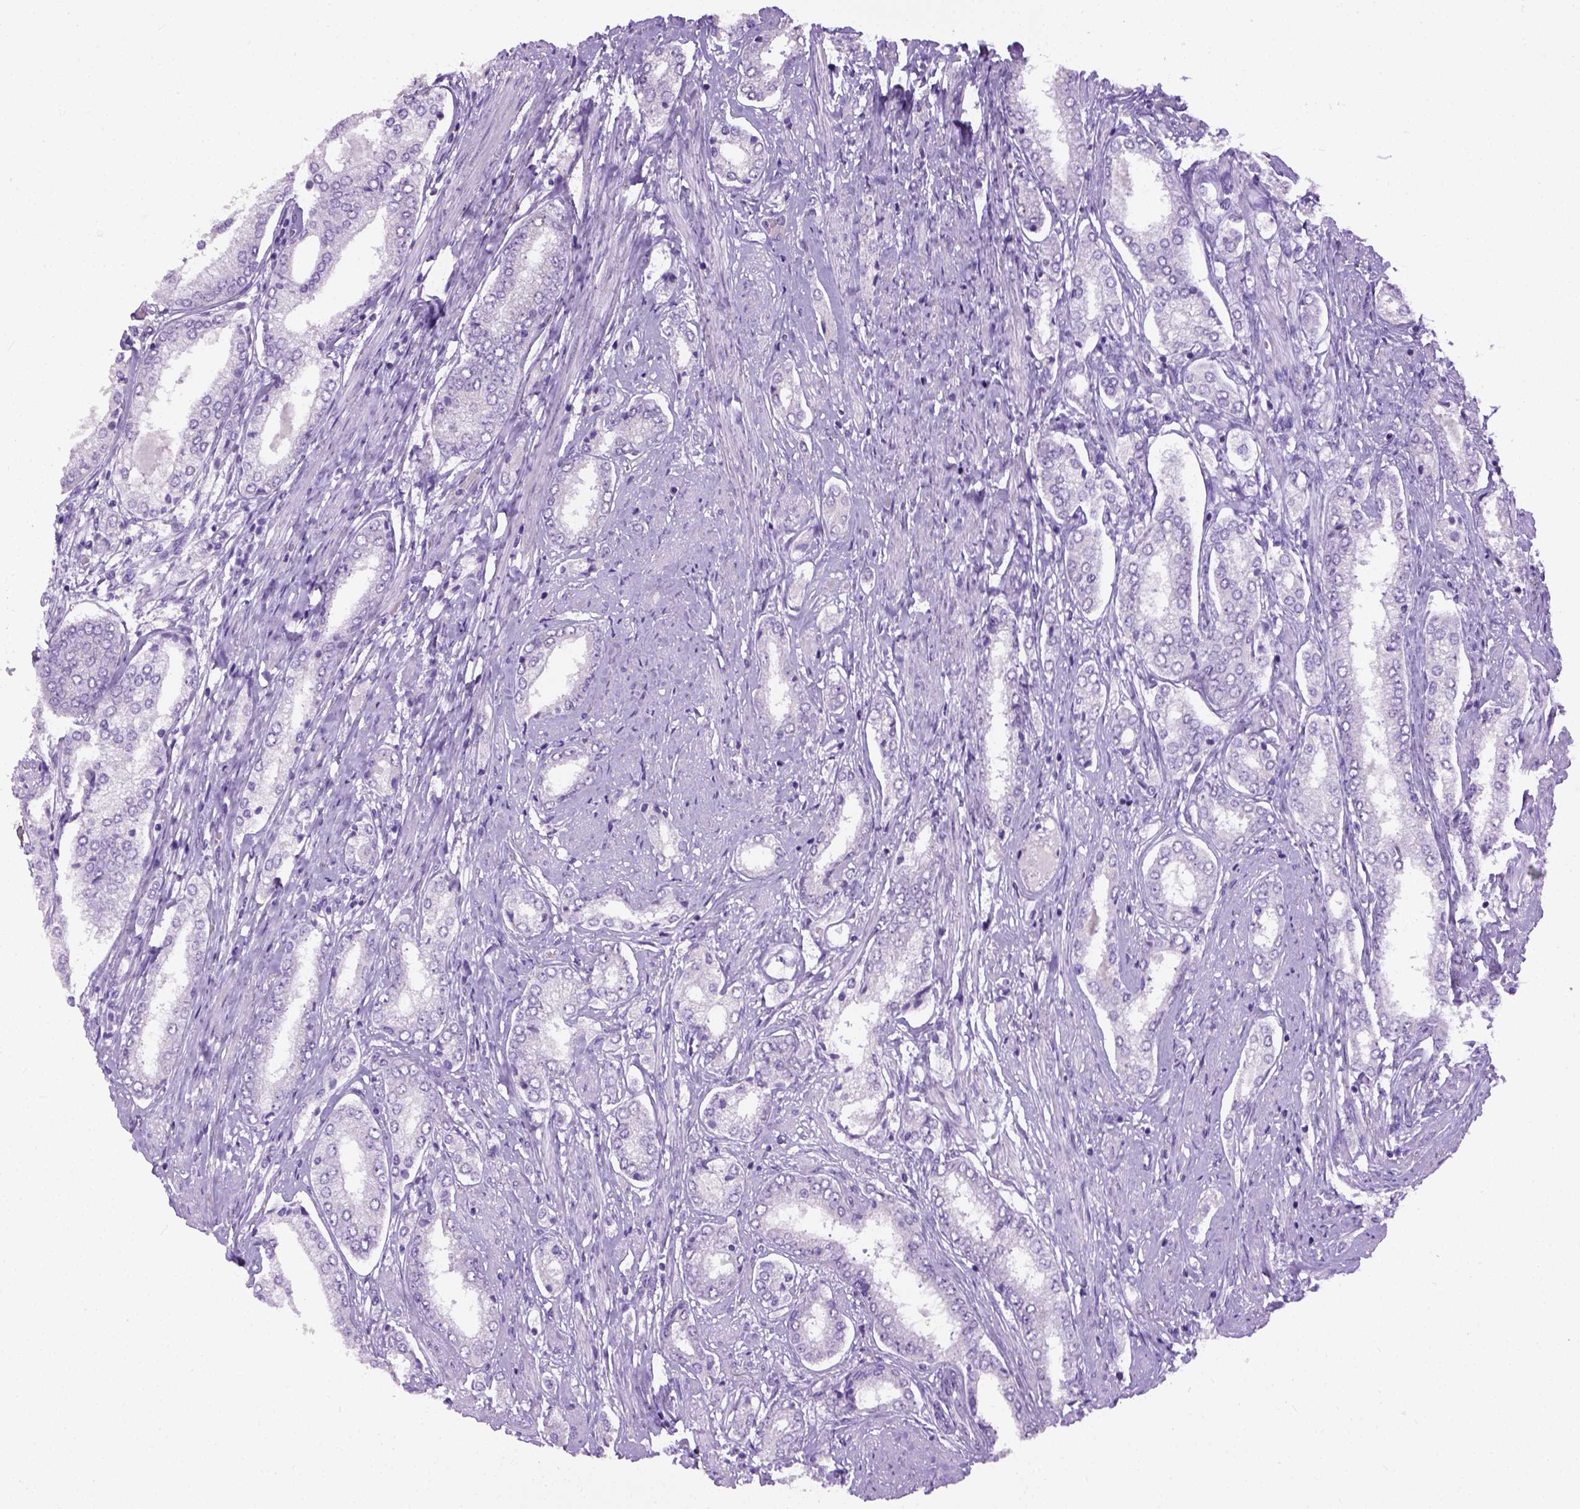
{"staining": {"intensity": "negative", "quantity": "none", "location": "none"}, "tissue": "prostate cancer", "cell_type": "Tumor cells", "image_type": "cancer", "snomed": [{"axis": "morphology", "description": "Adenocarcinoma, NOS"}, {"axis": "topography", "description": "Prostate"}], "caption": "Immunohistochemistry micrograph of prostate cancer (adenocarcinoma) stained for a protein (brown), which demonstrates no staining in tumor cells.", "gene": "CYP24A1", "patient": {"sex": "male", "age": 63}}